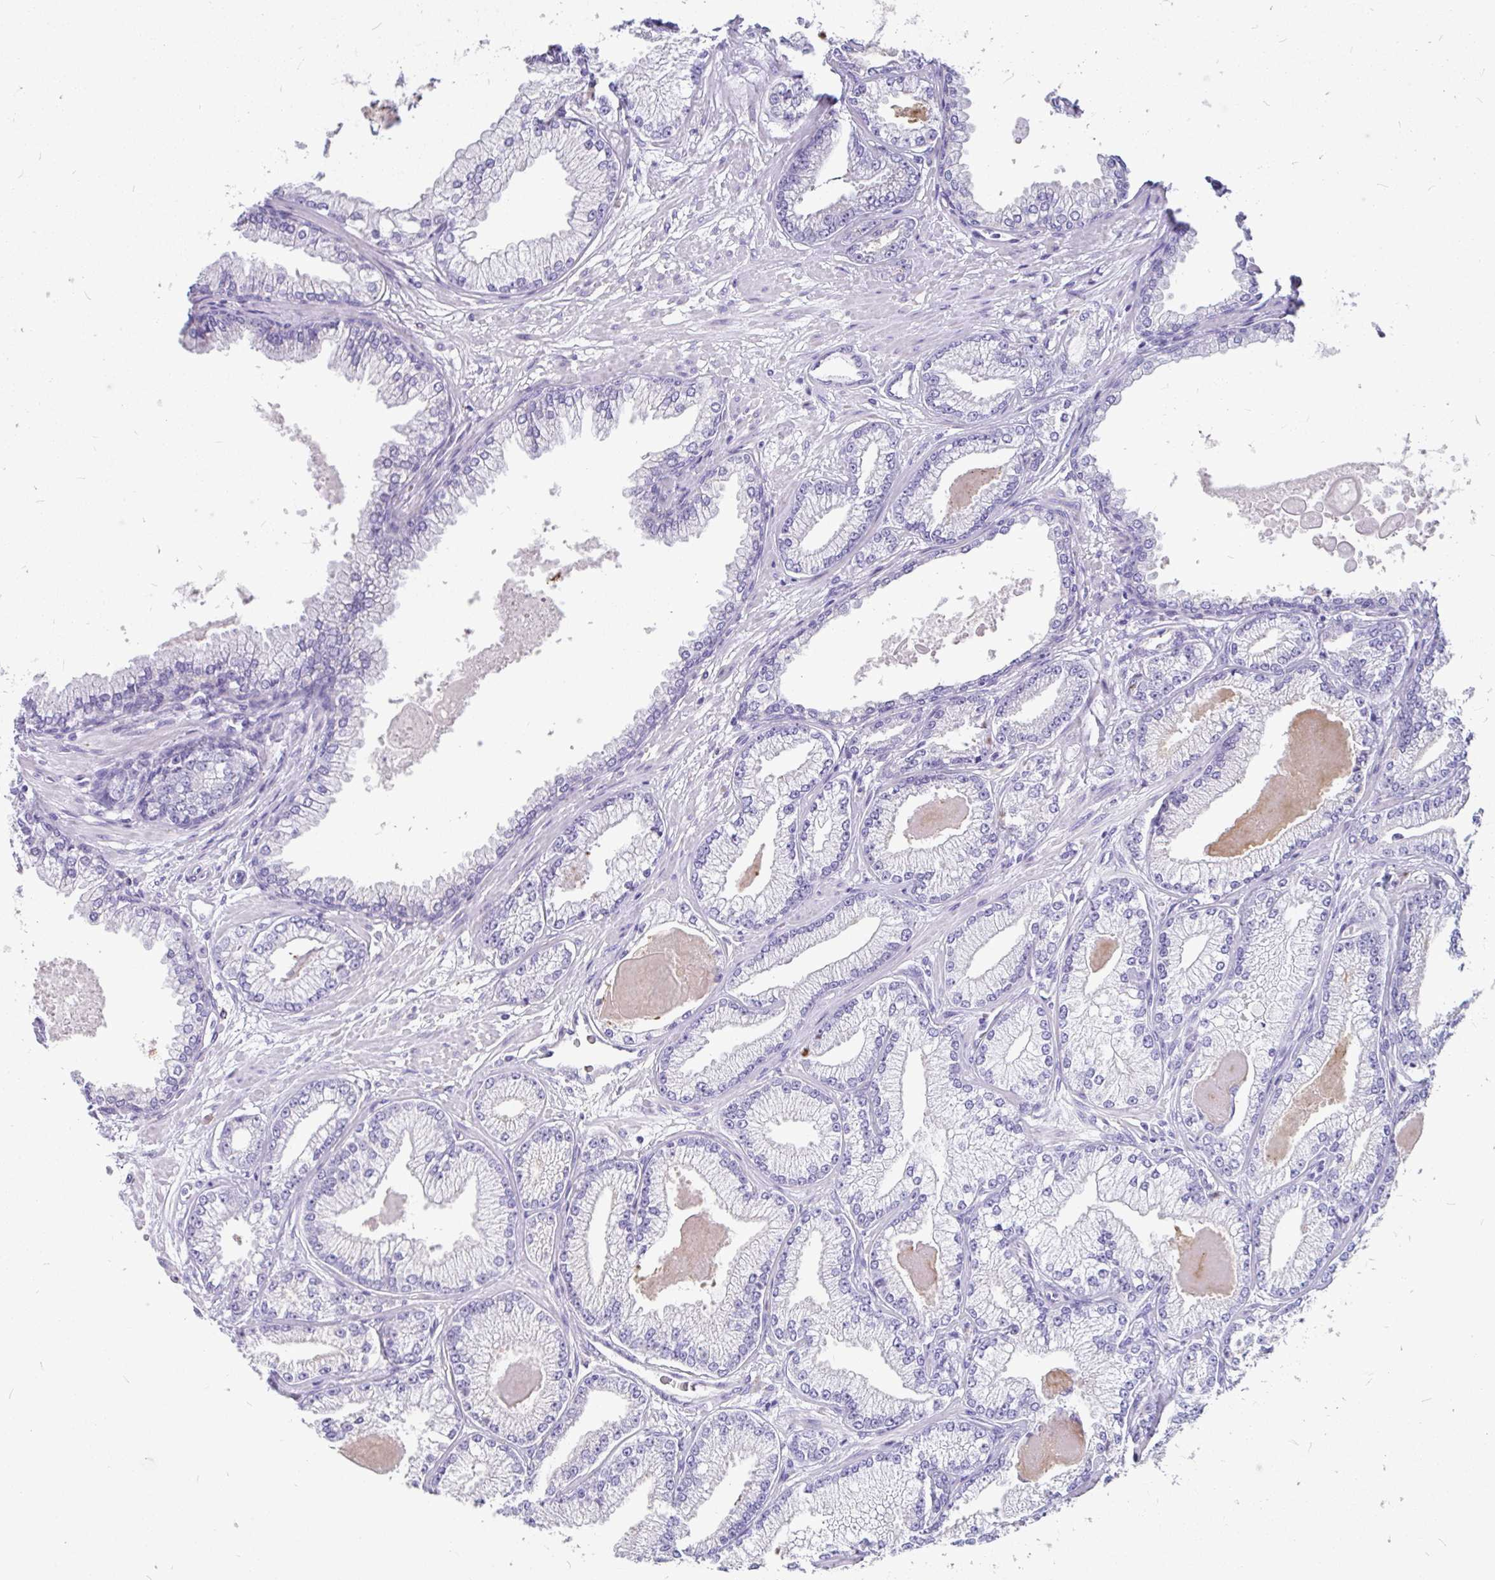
{"staining": {"intensity": "negative", "quantity": "none", "location": "none"}, "tissue": "prostate cancer", "cell_type": "Tumor cells", "image_type": "cancer", "snomed": [{"axis": "morphology", "description": "Adenocarcinoma, Low grade"}, {"axis": "topography", "description": "Prostate"}], "caption": "Immunohistochemistry of human prostate cancer (adenocarcinoma (low-grade)) displays no staining in tumor cells.", "gene": "KIAA2013", "patient": {"sex": "male", "age": 64}}